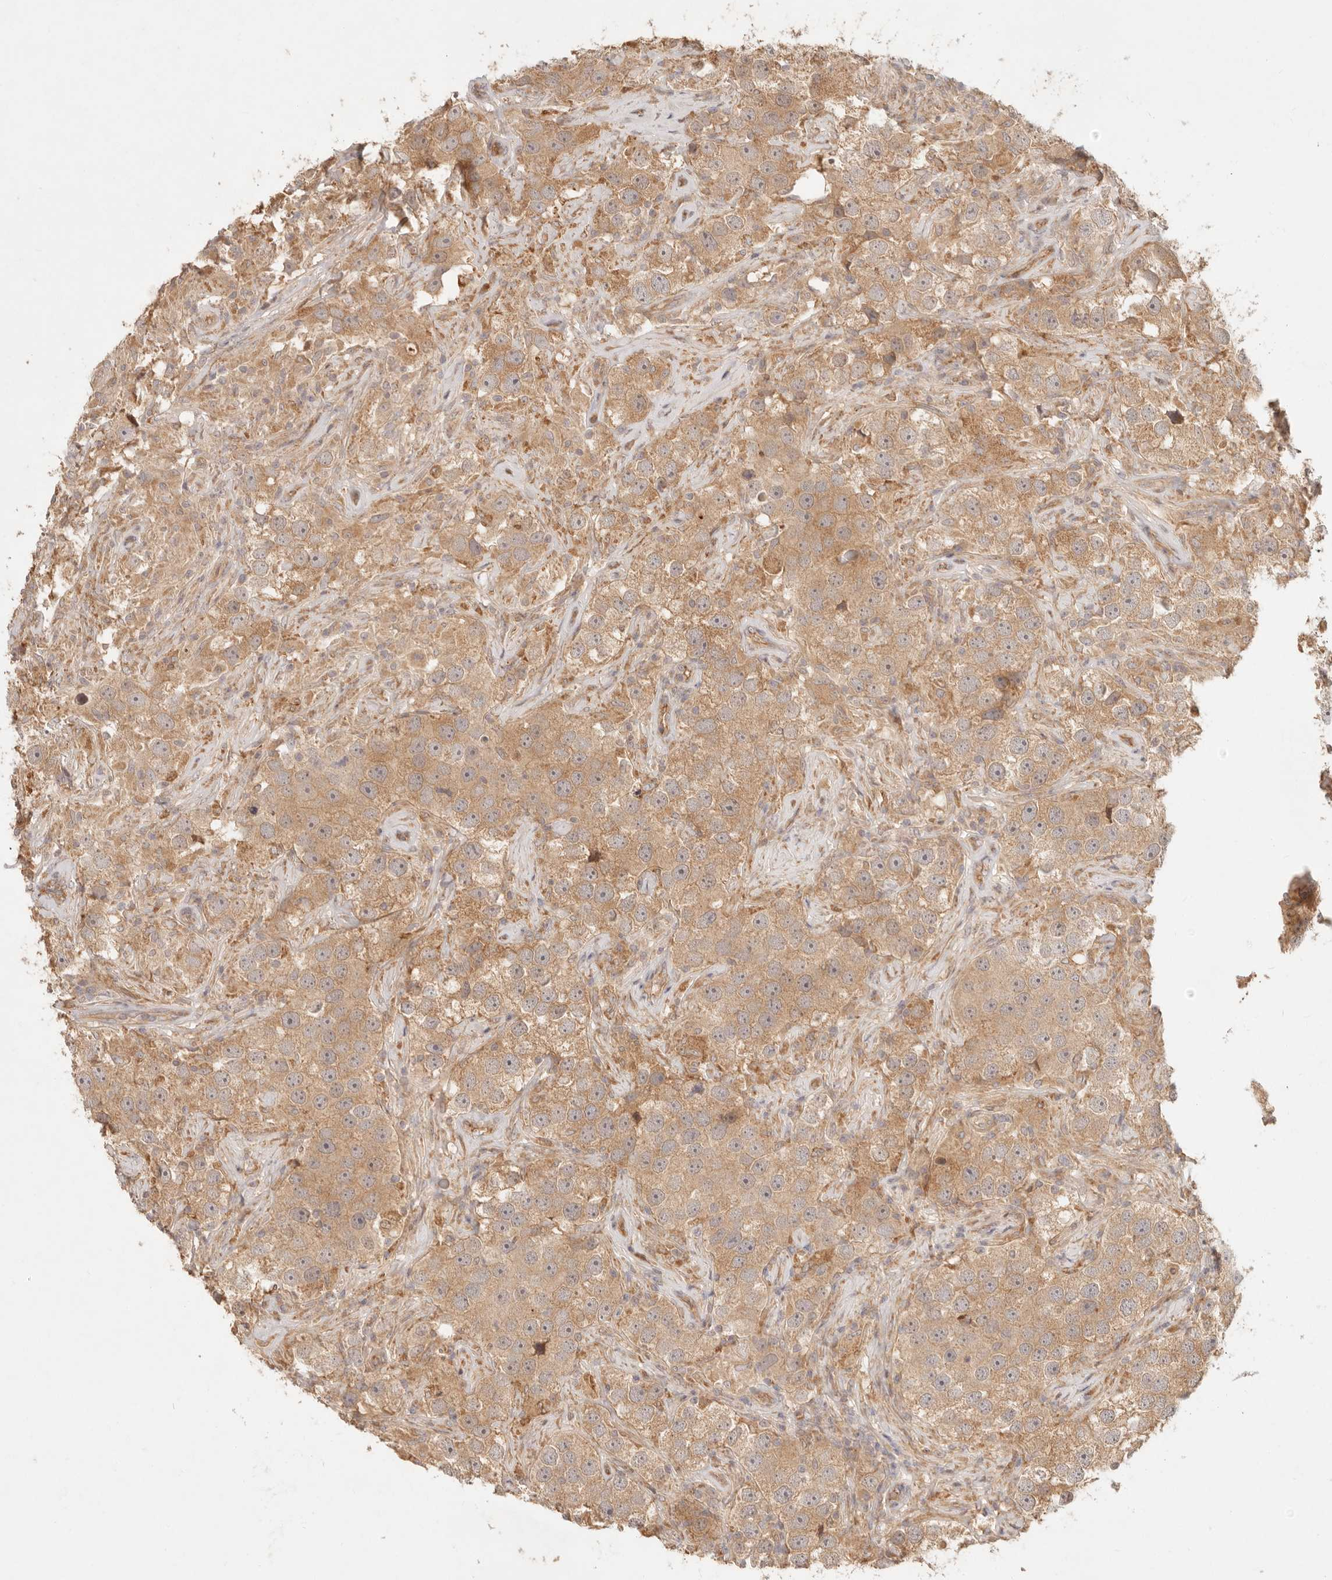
{"staining": {"intensity": "moderate", "quantity": ">75%", "location": "cytoplasmic/membranous"}, "tissue": "testis cancer", "cell_type": "Tumor cells", "image_type": "cancer", "snomed": [{"axis": "morphology", "description": "Seminoma, NOS"}, {"axis": "topography", "description": "Testis"}], "caption": "The histopathology image displays immunohistochemical staining of testis cancer. There is moderate cytoplasmic/membranous expression is appreciated in about >75% of tumor cells. The staining was performed using DAB (3,3'-diaminobenzidine), with brown indicating positive protein expression. Nuclei are stained blue with hematoxylin.", "gene": "PPP1R3B", "patient": {"sex": "male", "age": 49}}